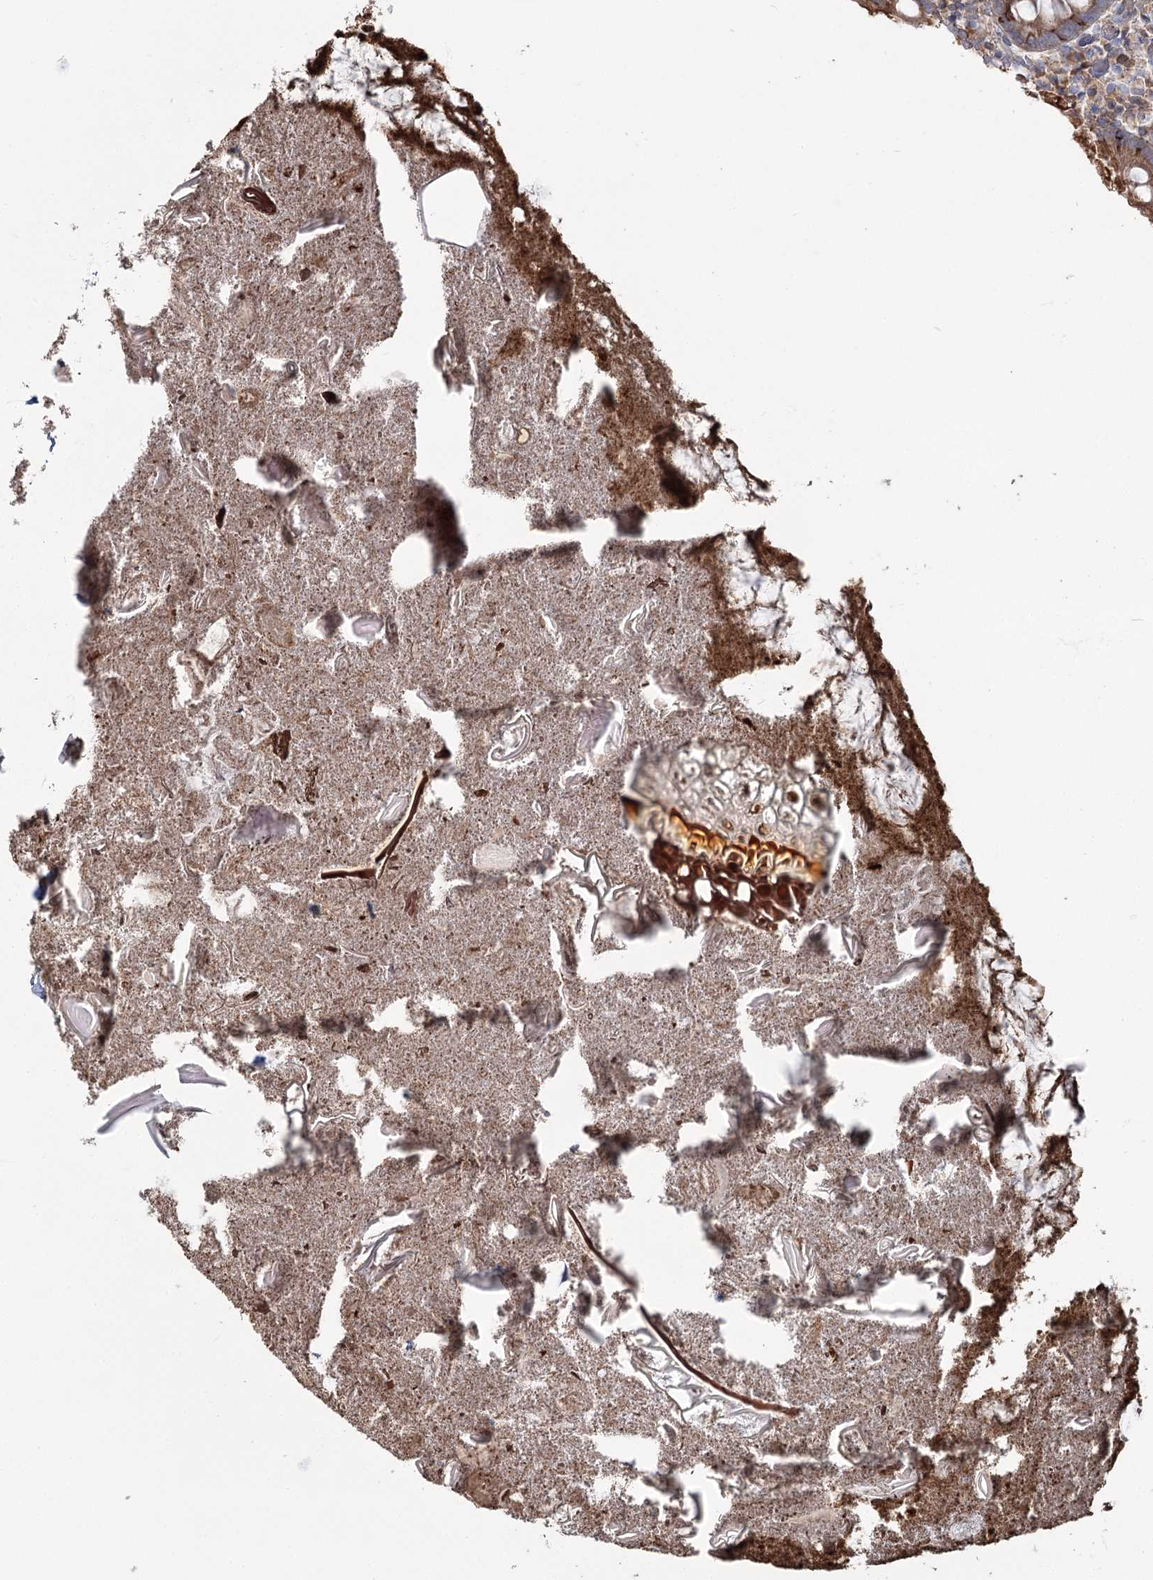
{"staining": {"intensity": "moderate", "quantity": "<25%", "location": "cytoplasmic/membranous"}, "tissue": "appendix", "cell_type": "Glandular cells", "image_type": "normal", "snomed": [{"axis": "morphology", "description": "Normal tissue, NOS"}, {"axis": "topography", "description": "Appendix"}], "caption": "Immunohistochemical staining of benign appendix reveals low levels of moderate cytoplasmic/membranous expression in about <25% of glandular cells.", "gene": "ZCCHC9", "patient": {"sex": "female", "age": 17}}